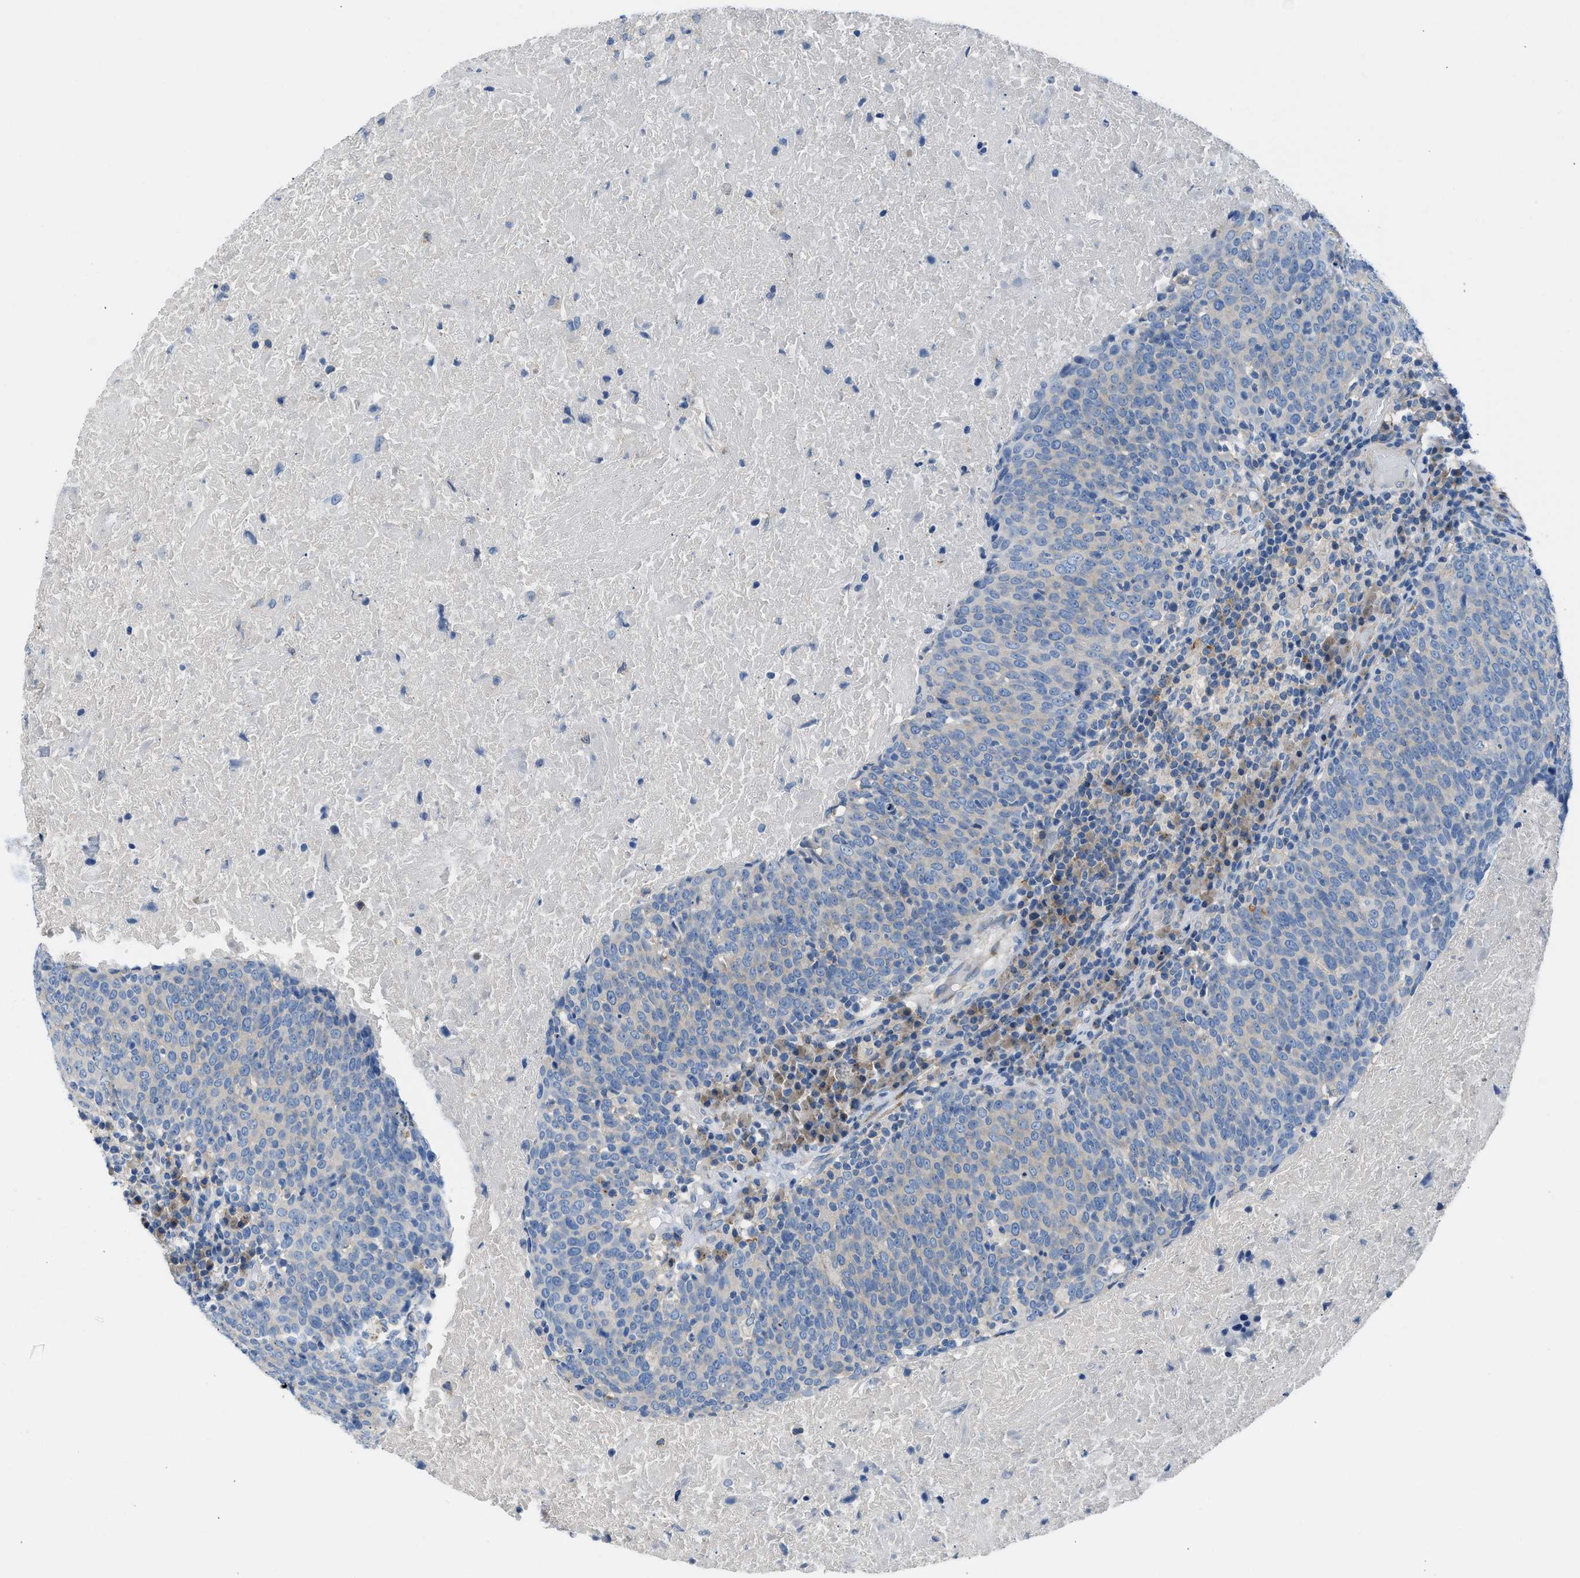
{"staining": {"intensity": "negative", "quantity": "none", "location": "none"}, "tissue": "head and neck cancer", "cell_type": "Tumor cells", "image_type": "cancer", "snomed": [{"axis": "morphology", "description": "Squamous cell carcinoma, NOS"}, {"axis": "morphology", "description": "Squamous cell carcinoma, metastatic, NOS"}, {"axis": "topography", "description": "Lymph node"}, {"axis": "topography", "description": "Head-Neck"}], "caption": "DAB immunohistochemical staining of head and neck squamous cell carcinoma demonstrates no significant staining in tumor cells. (DAB (3,3'-diaminobenzidine) IHC visualized using brightfield microscopy, high magnification).", "gene": "BNC2", "patient": {"sex": "male", "age": 62}}